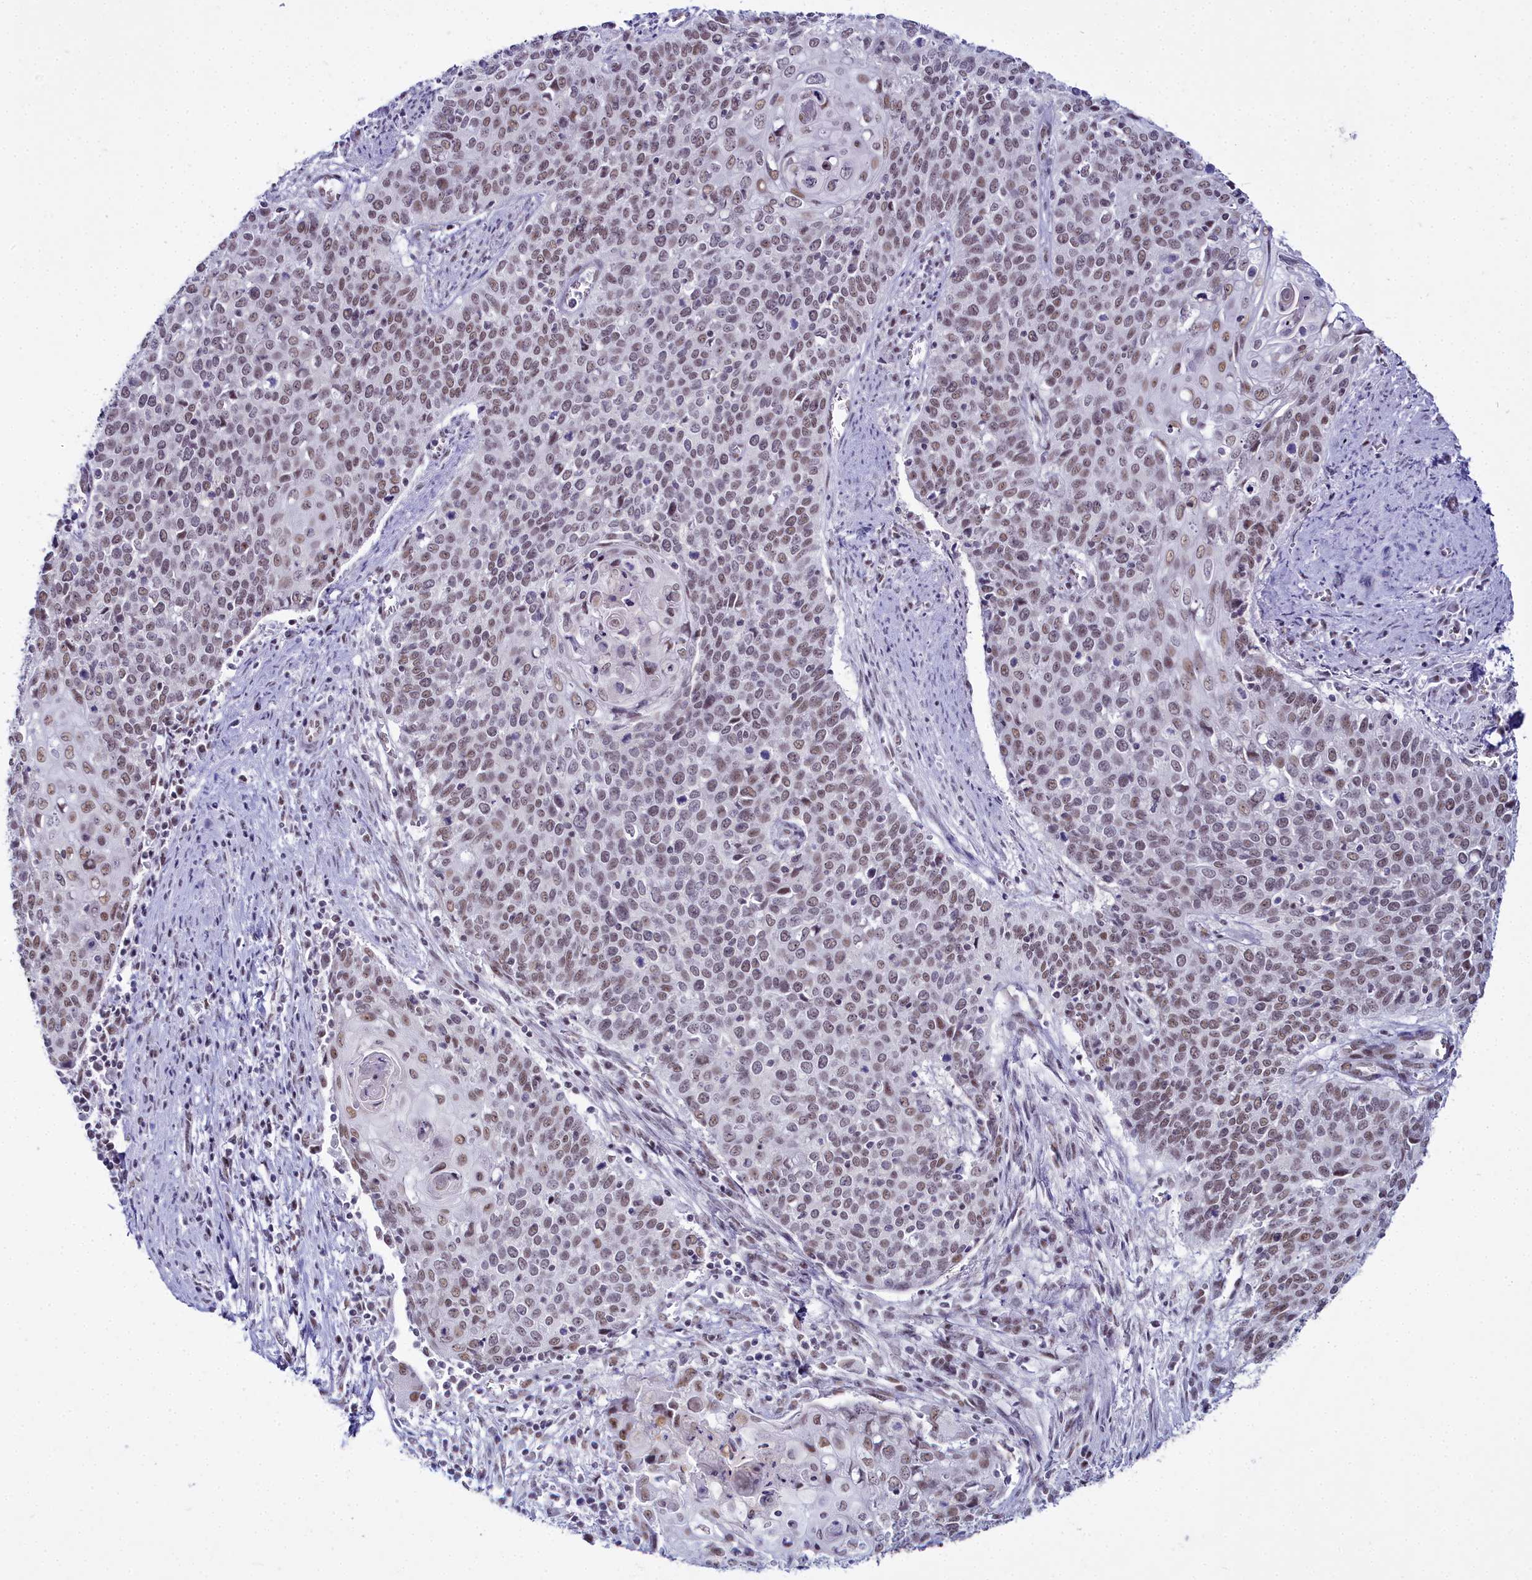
{"staining": {"intensity": "weak", "quantity": ">75%", "location": "nuclear"}, "tissue": "cervical cancer", "cell_type": "Tumor cells", "image_type": "cancer", "snomed": [{"axis": "morphology", "description": "Squamous cell carcinoma, NOS"}, {"axis": "topography", "description": "Cervix"}], "caption": "Protein expression analysis of cervical cancer (squamous cell carcinoma) exhibits weak nuclear expression in approximately >75% of tumor cells. The staining was performed using DAB (3,3'-diaminobenzidine), with brown indicating positive protein expression. Nuclei are stained blue with hematoxylin.", "gene": "RBM12", "patient": {"sex": "female", "age": 39}}